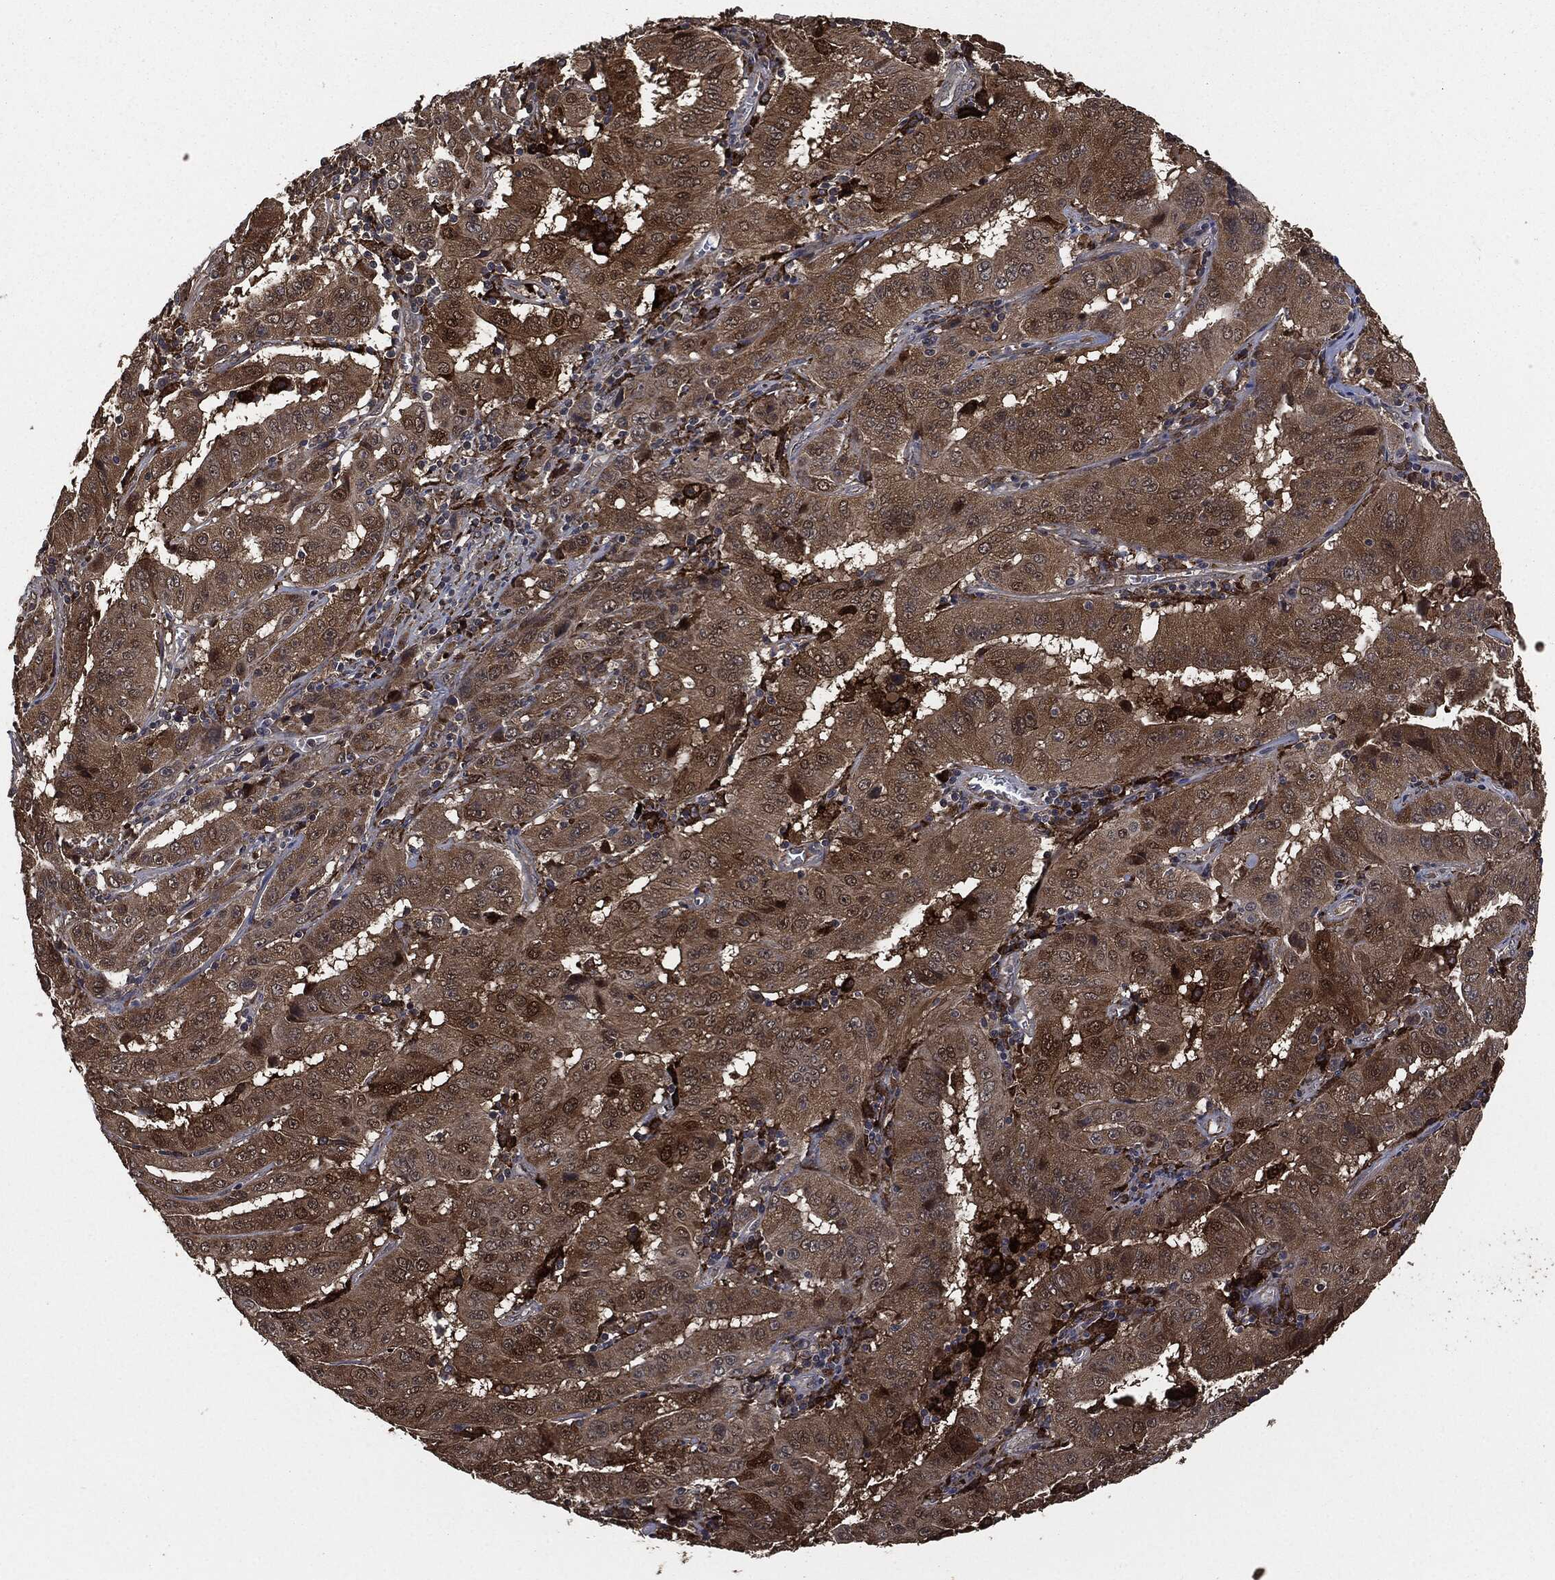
{"staining": {"intensity": "moderate", "quantity": ">75%", "location": "cytoplasmic/membranous"}, "tissue": "pancreatic cancer", "cell_type": "Tumor cells", "image_type": "cancer", "snomed": [{"axis": "morphology", "description": "Adenocarcinoma, NOS"}, {"axis": "topography", "description": "Pancreas"}], "caption": "High-power microscopy captured an immunohistochemistry (IHC) histopathology image of pancreatic cancer (adenocarcinoma), revealing moderate cytoplasmic/membranous positivity in about >75% of tumor cells. Using DAB (brown) and hematoxylin (blue) stains, captured at high magnification using brightfield microscopy.", "gene": "CRABP2", "patient": {"sex": "male", "age": 63}}